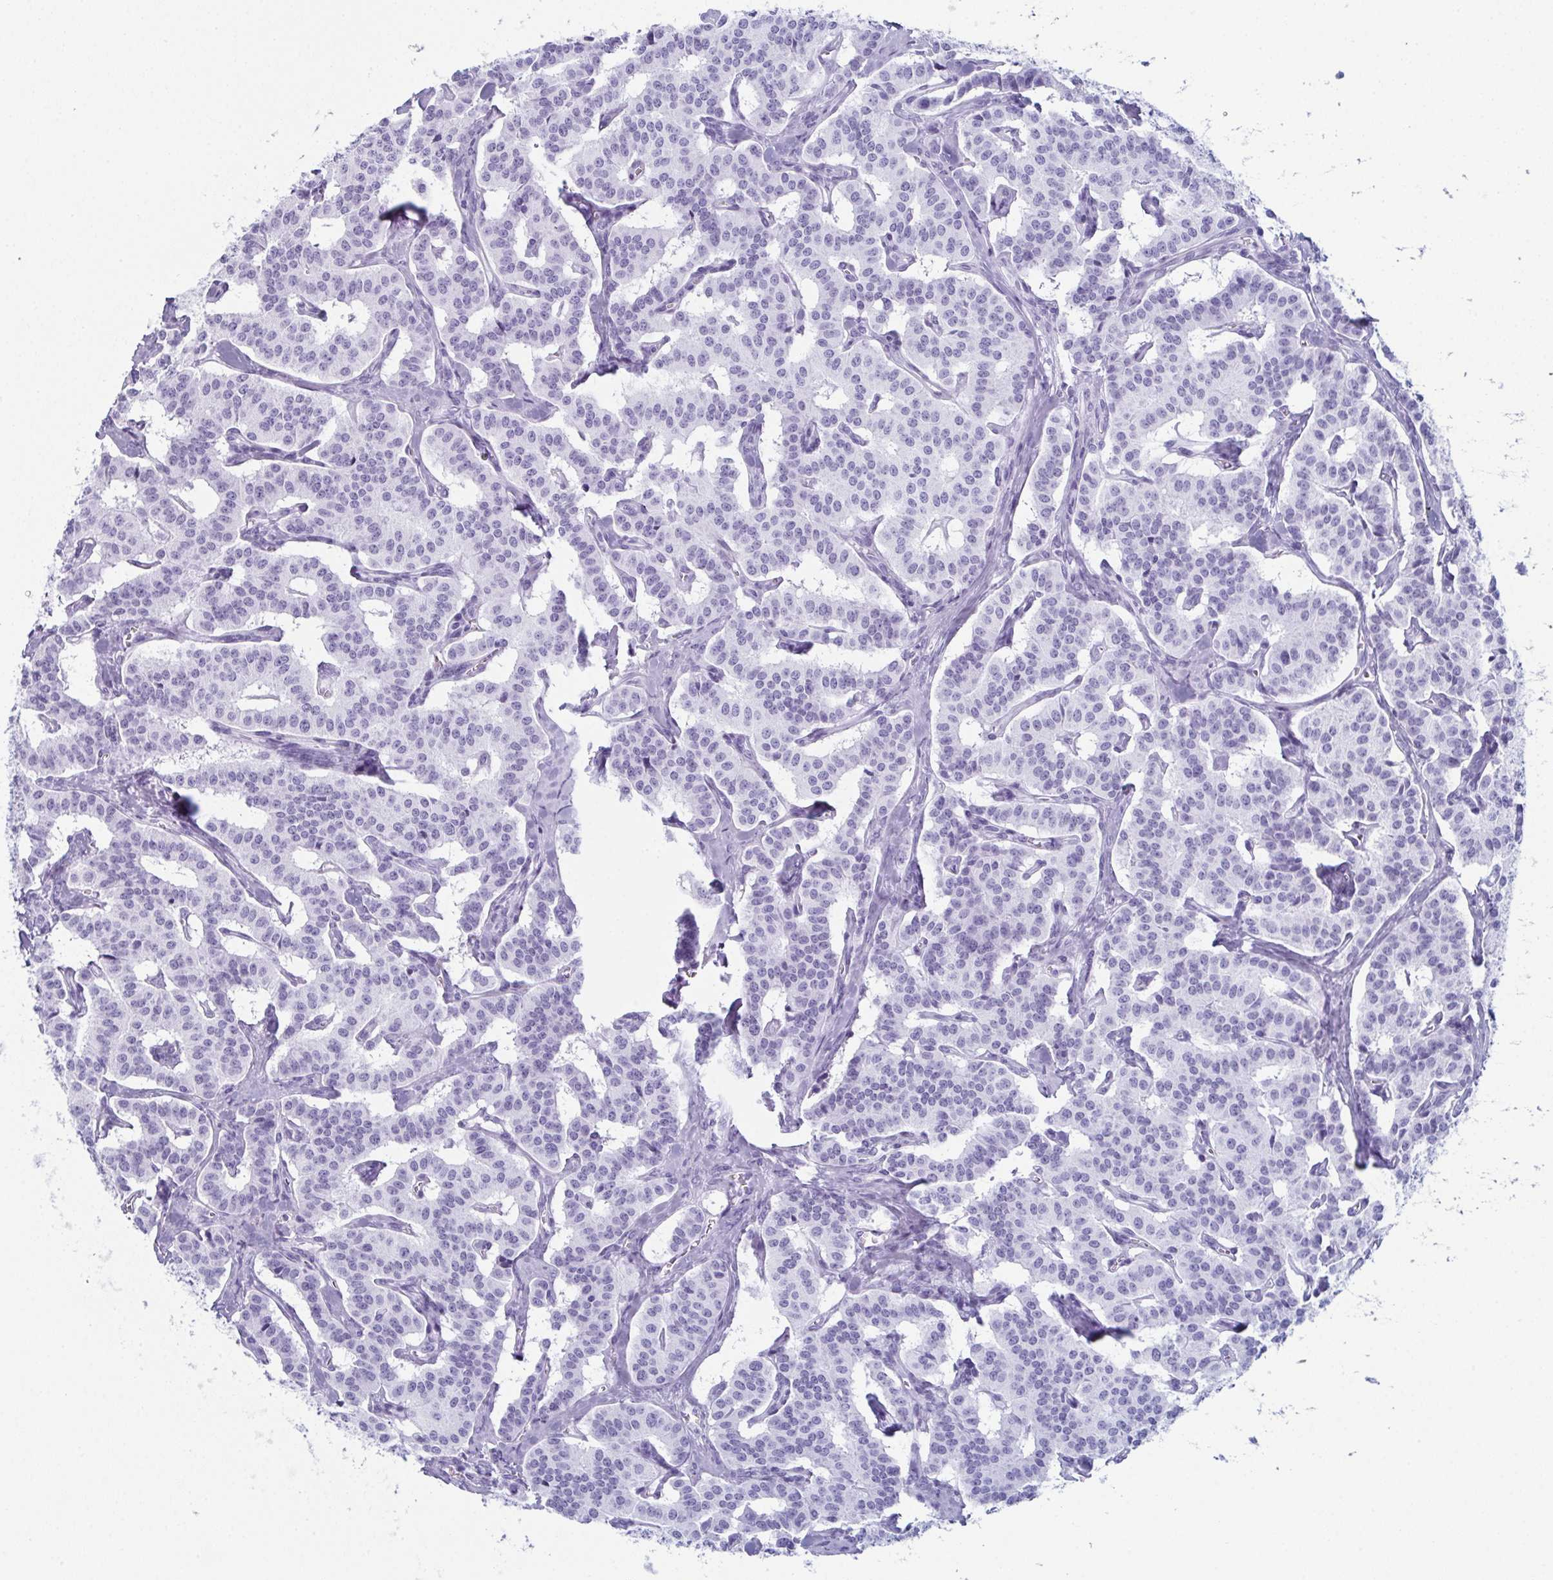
{"staining": {"intensity": "negative", "quantity": "none", "location": "none"}, "tissue": "carcinoid", "cell_type": "Tumor cells", "image_type": "cancer", "snomed": [{"axis": "morphology", "description": "Carcinoid, malignant, NOS"}, {"axis": "topography", "description": "Lung"}], "caption": "There is no significant expression in tumor cells of carcinoid. (Immunohistochemistry (ihc), brightfield microscopy, high magnification).", "gene": "ENKUR", "patient": {"sex": "female", "age": 46}}